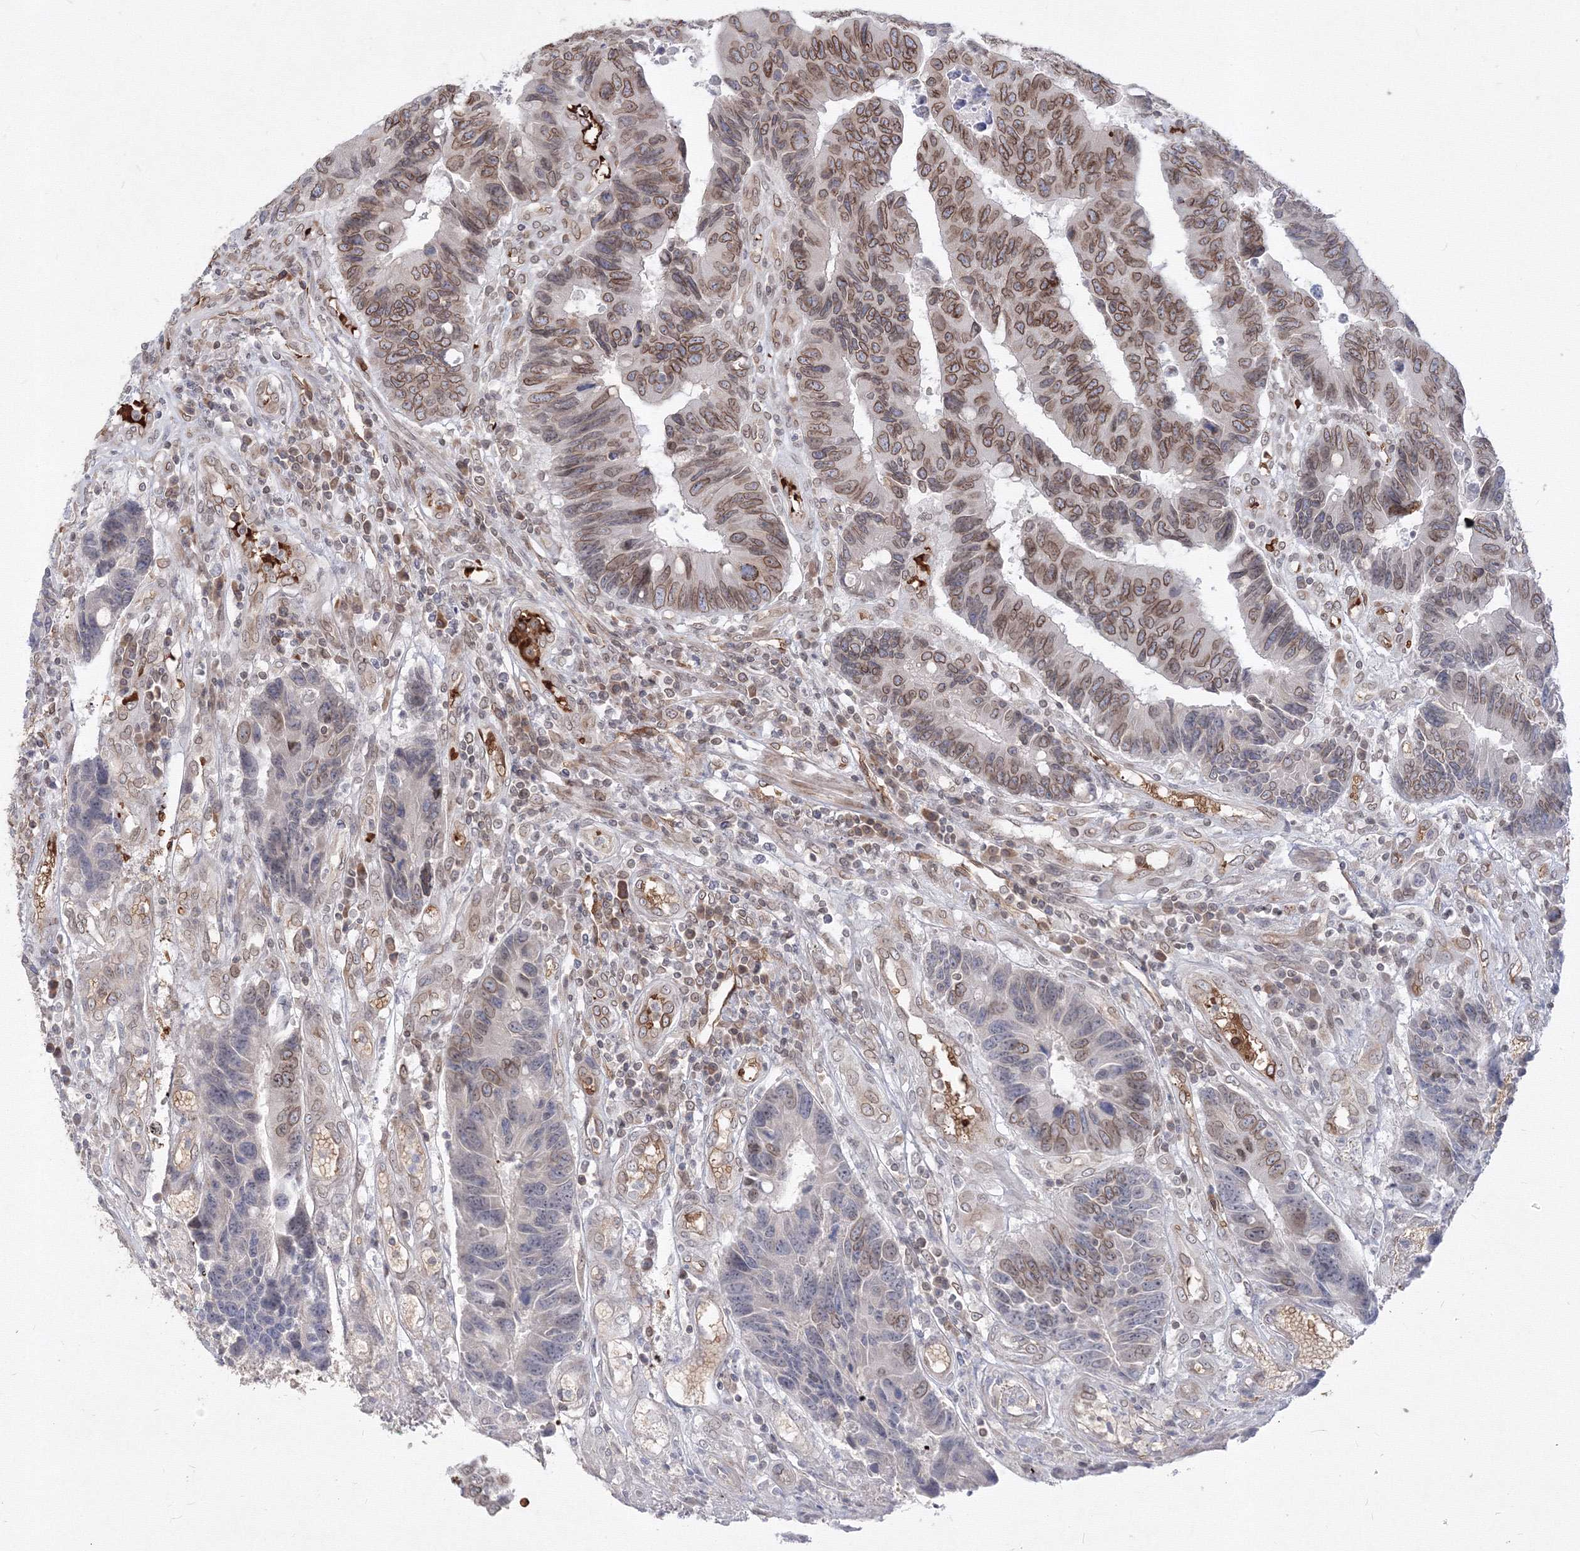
{"staining": {"intensity": "moderate", "quantity": "25%-75%", "location": "cytoplasmic/membranous,nuclear"}, "tissue": "colorectal cancer", "cell_type": "Tumor cells", "image_type": "cancer", "snomed": [{"axis": "morphology", "description": "Adenocarcinoma, NOS"}, {"axis": "topography", "description": "Rectum"}], "caption": "Immunohistochemistry (IHC) photomicrograph of human adenocarcinoma (colorectal) stained for a protein (brown), which exhibits medium levels of moderate cytoplasmic/membranous and nuclear expression in approximately 25%-75% of tumor cells.", "gene": "DNAJB2", "patient": {"sex": "male", "age": 84}}